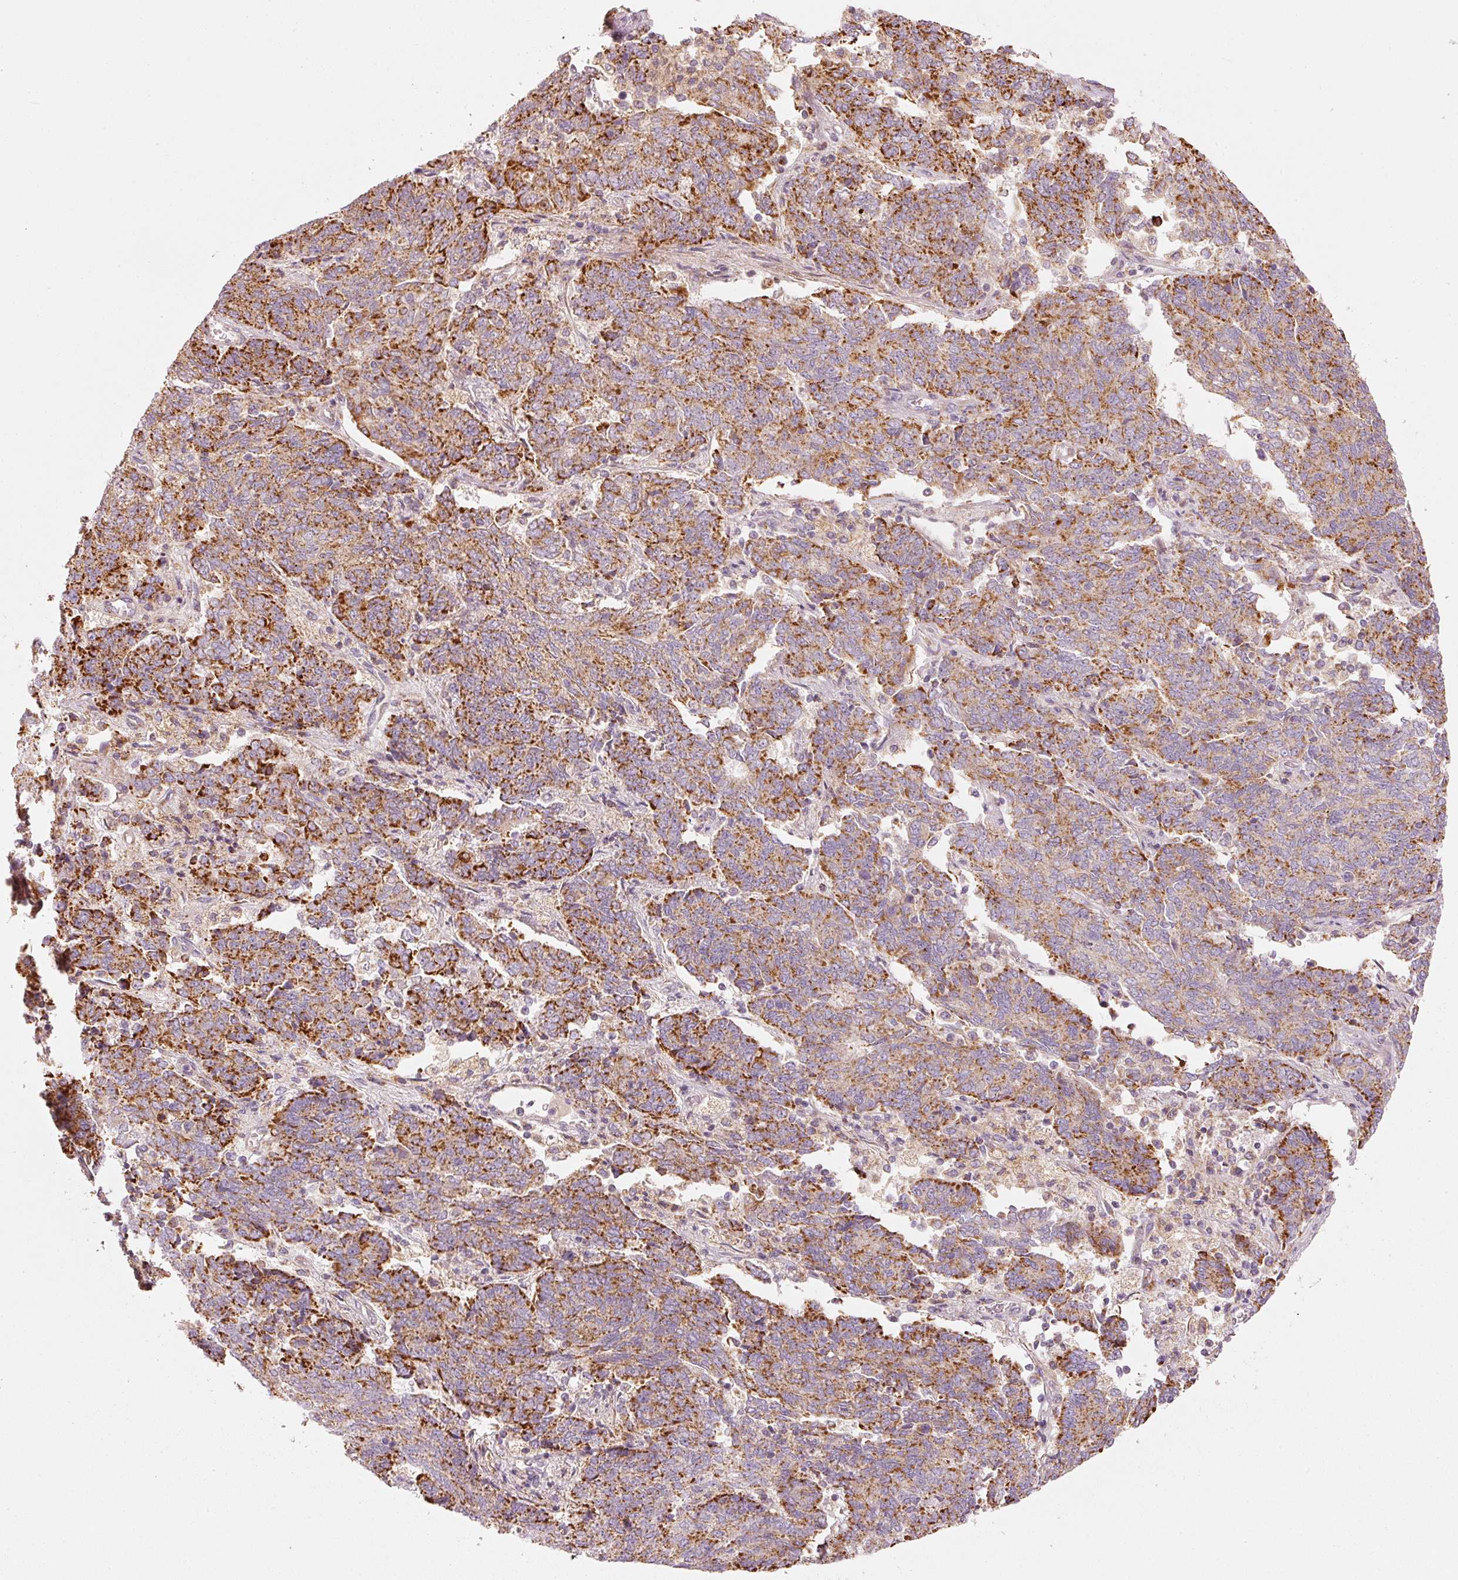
{"staining": {"intensity": "strong", "quantity": "25%-75%", "location": "cytoplasmic/membranous"}, "tissue": "endometrial cancer", "cell_type": "Tumor cells", "image_type": "cancer", "snomed": [{"axis": "morphology", "description": "Adenocarcinoma, NOS"}, {"axis": "topography", "description": "Endometrium"}], "caption": "Endometrial adenocarcinoma stained for a protein displays strong cytoplasmic/membranous positivity in tumor cells.", "gene": "C17orf98", "patient": {"sex": "female", "age": 80}}